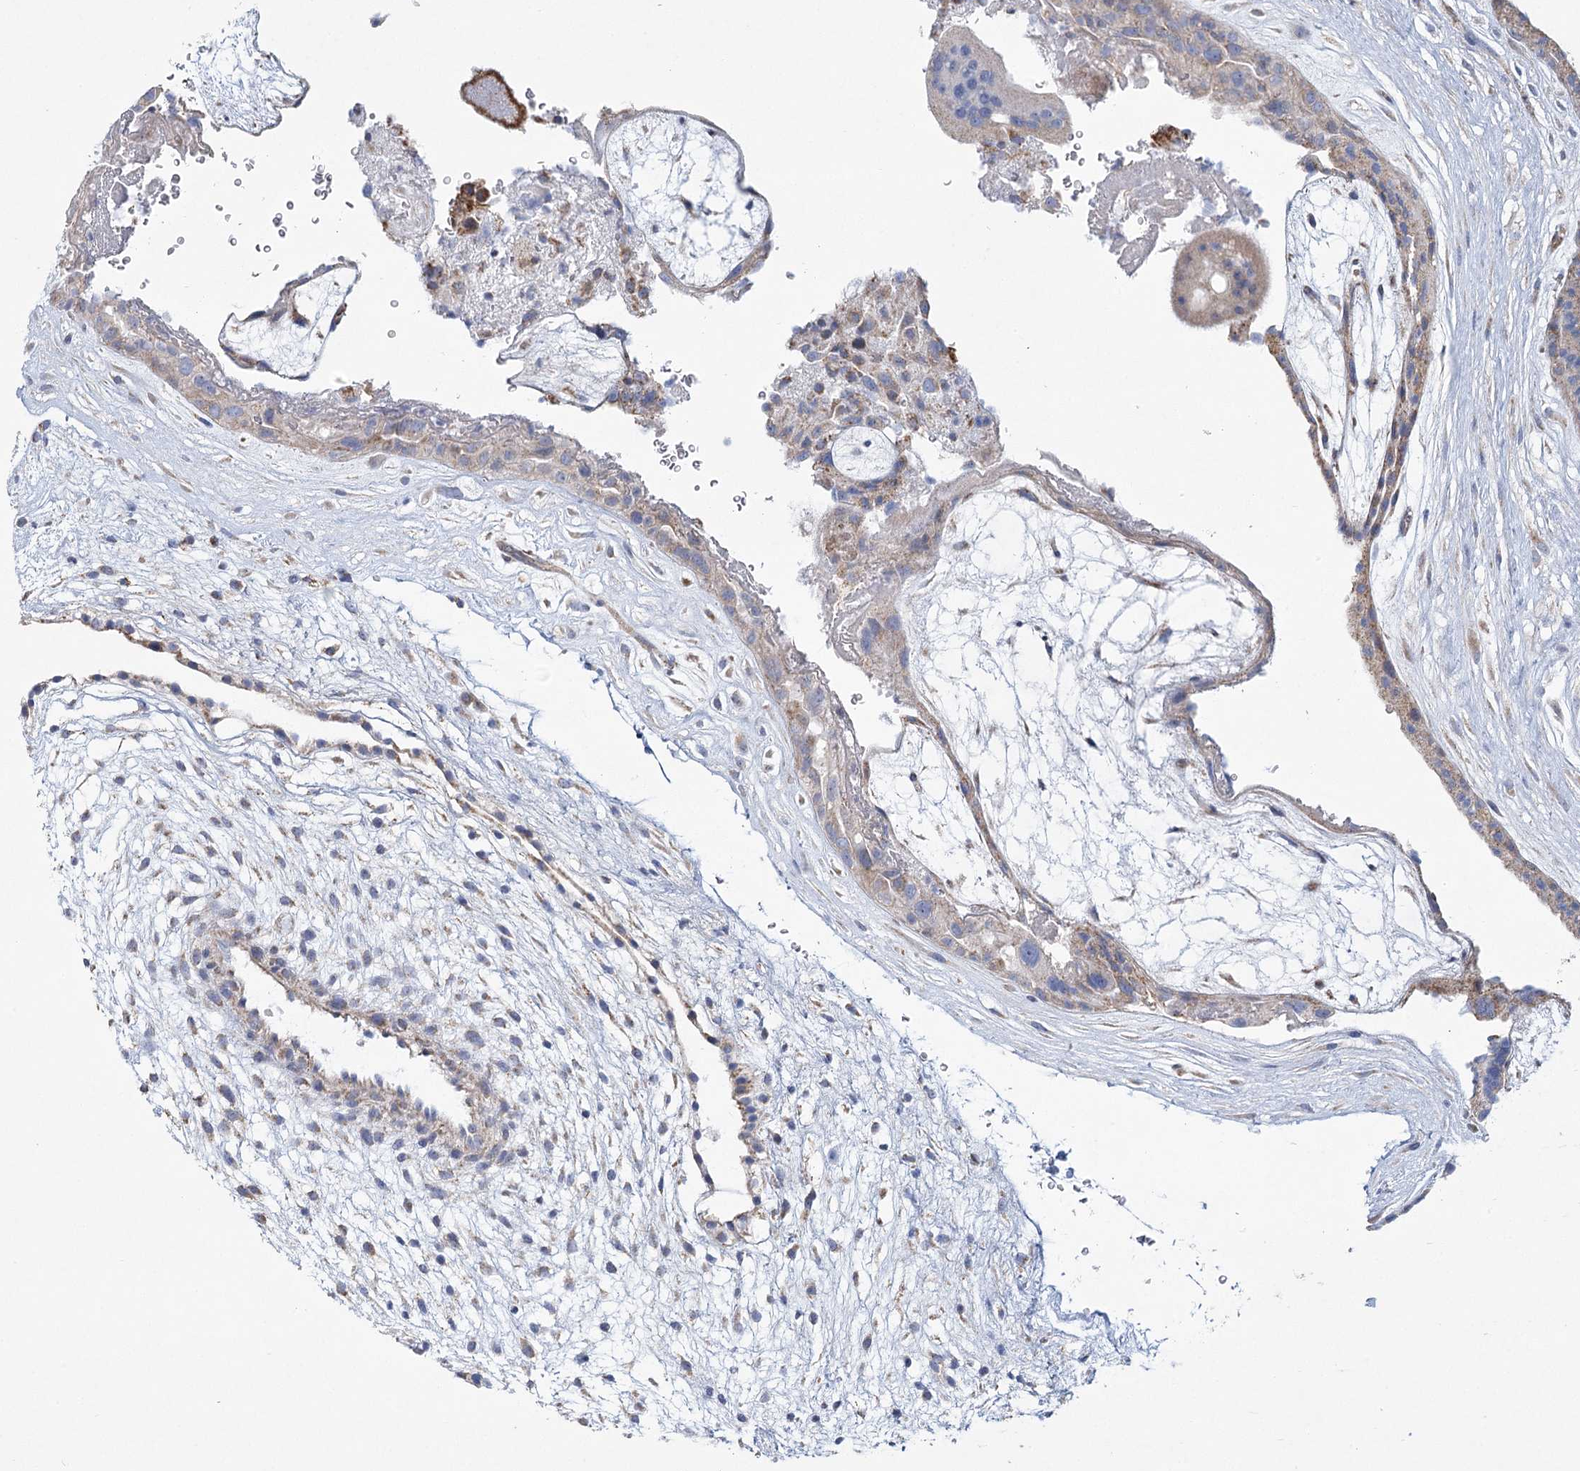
{"staining": {"intensity": "moderate", "quantity": "<25%", "location": "cytoplasmic/membranous"}, "tissue": "placenta", "cell_type": "Decidual cells", "image_type": "normal", "snomed": [{"axis": "morphology", "description": "Normal tissue, NOS"}, {"axis": "topography", "description": "Placenta"}], "caption": "IHC image of unremarkable placenta: human placenta stained using immunohistochemistry displays low levels of moderate protein expression localized specifically in the cytoplasmic/membranous of decidual cells, appearing as a cytoplasmic/membranous brown color.", "gene": "SNX7", "patient": {"sex": "female", "age": 19}}